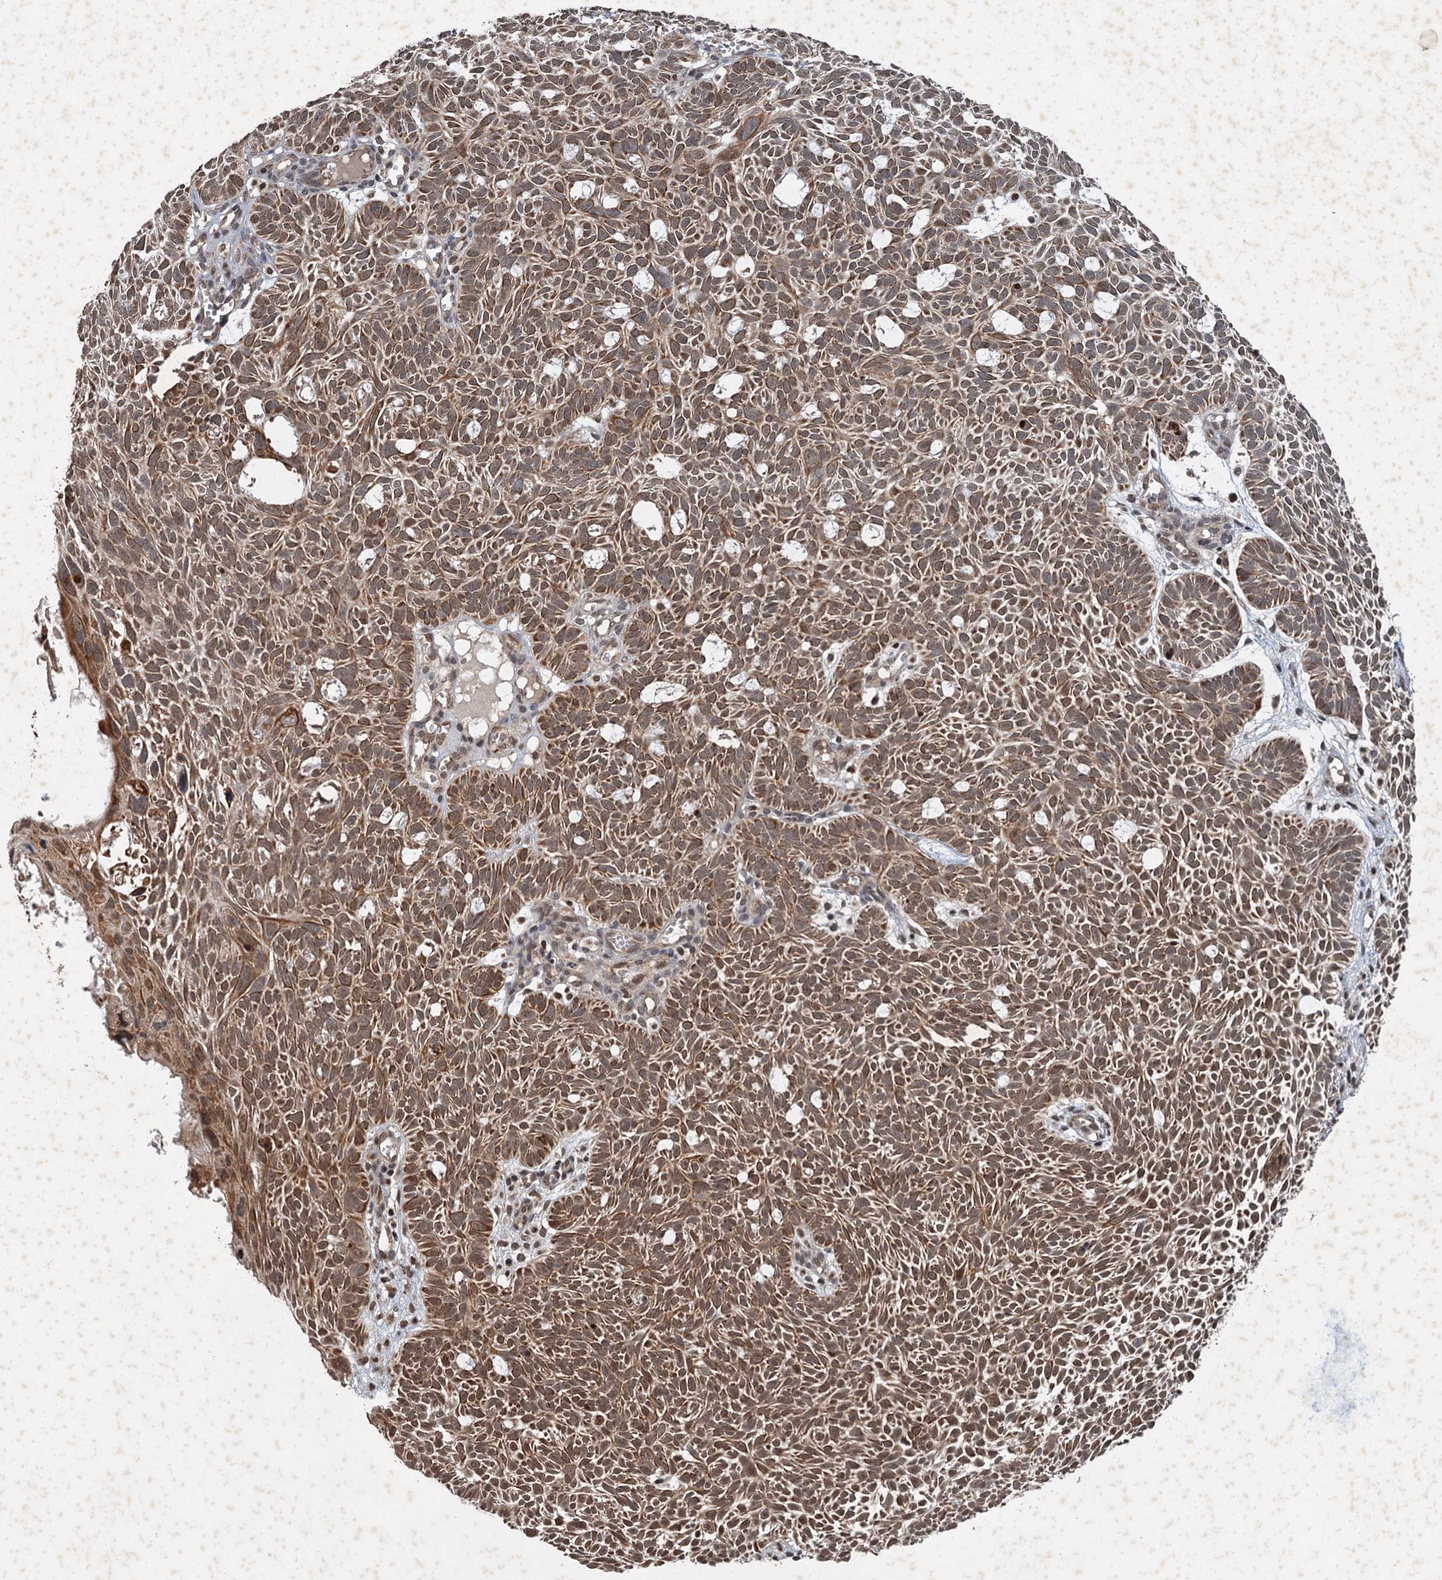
{"staining": {"intensity": "moderate", "quantity": ">75%", "location": "cytoplasmic/membranous,nuclear"}, "tissue": "skin cancer", "cell_type": "Tumor cells", "image_type": "cancer", "snomed": [{"axis": "morphology", "description": "Basal cell carcinoma"}, {"axis": "topography", "description": "Skin"}], "caption": "A high-resolution photomicrograph shows immunohistochemistry staining of skin cancer, which demonstrates moderate cytoplasmic/membranous and nuclear expression in approximately >75% of tumor cells.", "gene": "REP15", "patient": {"sex": "male", "age": 69}}